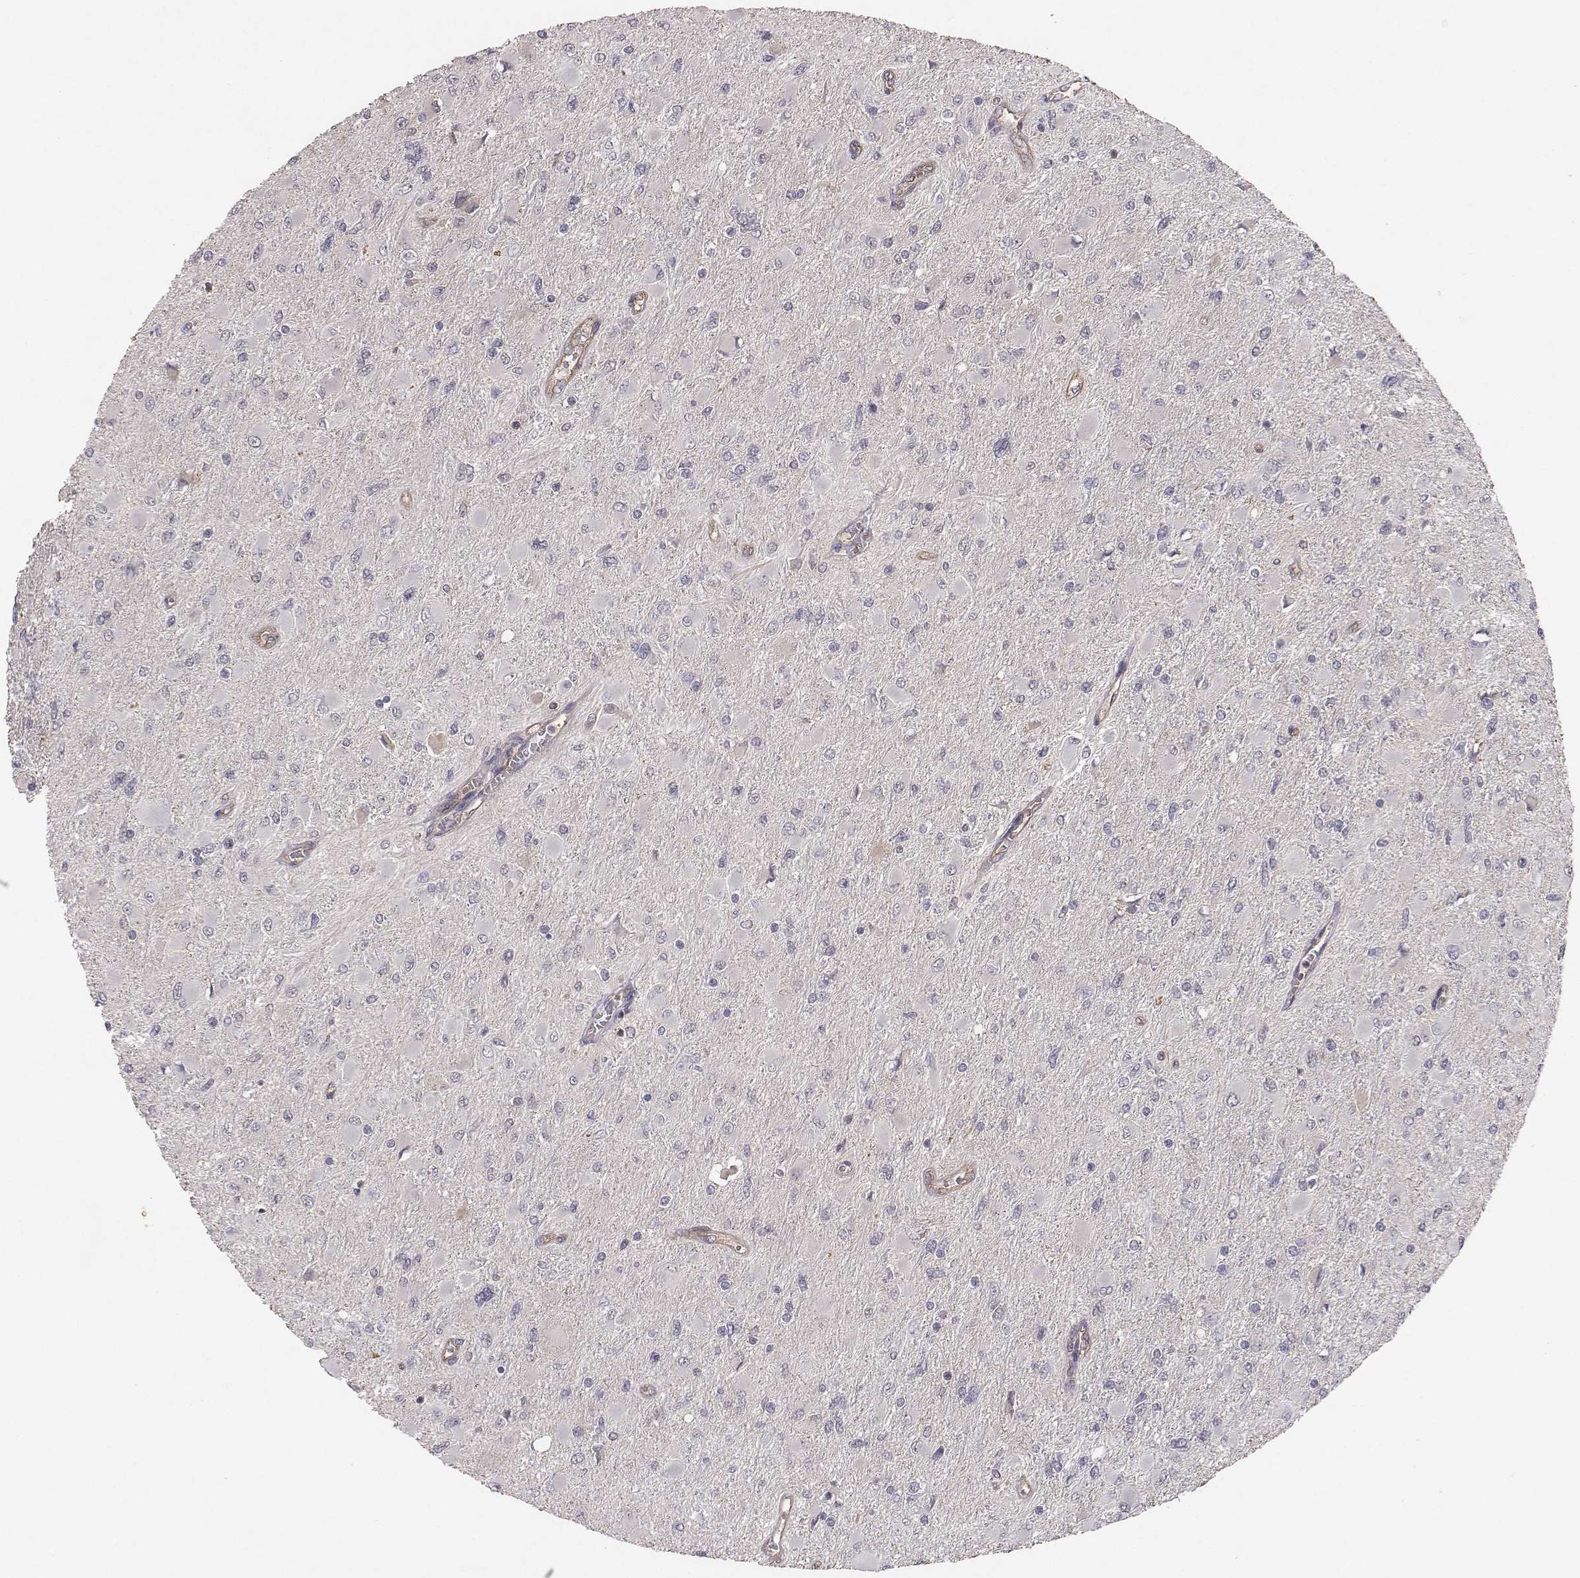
{"staining": {"intensity": "negative", "quantity": "none", "location": "none"}, "tissue": "glioma", "cell_type": "Tumor cells", "image_type": "cancer", "snomed": [{"axis": "morphology", "description": "Glioma, malignant, High grade"}, {"axis": "topography", "description": "Cerebral cortex"}], "caption": "High power microscopy histopathology image of an immunohistochemistry (IHC) histopathology image of glioma, revealing no significant expression in tumor cells. (DAB (3,3'-diaminobenzidine) immunohistochemistry (IHC) with hematoxylin counter stain).", "gene": "PTPRG", "patient": {"sex": "female", "age": 36}}